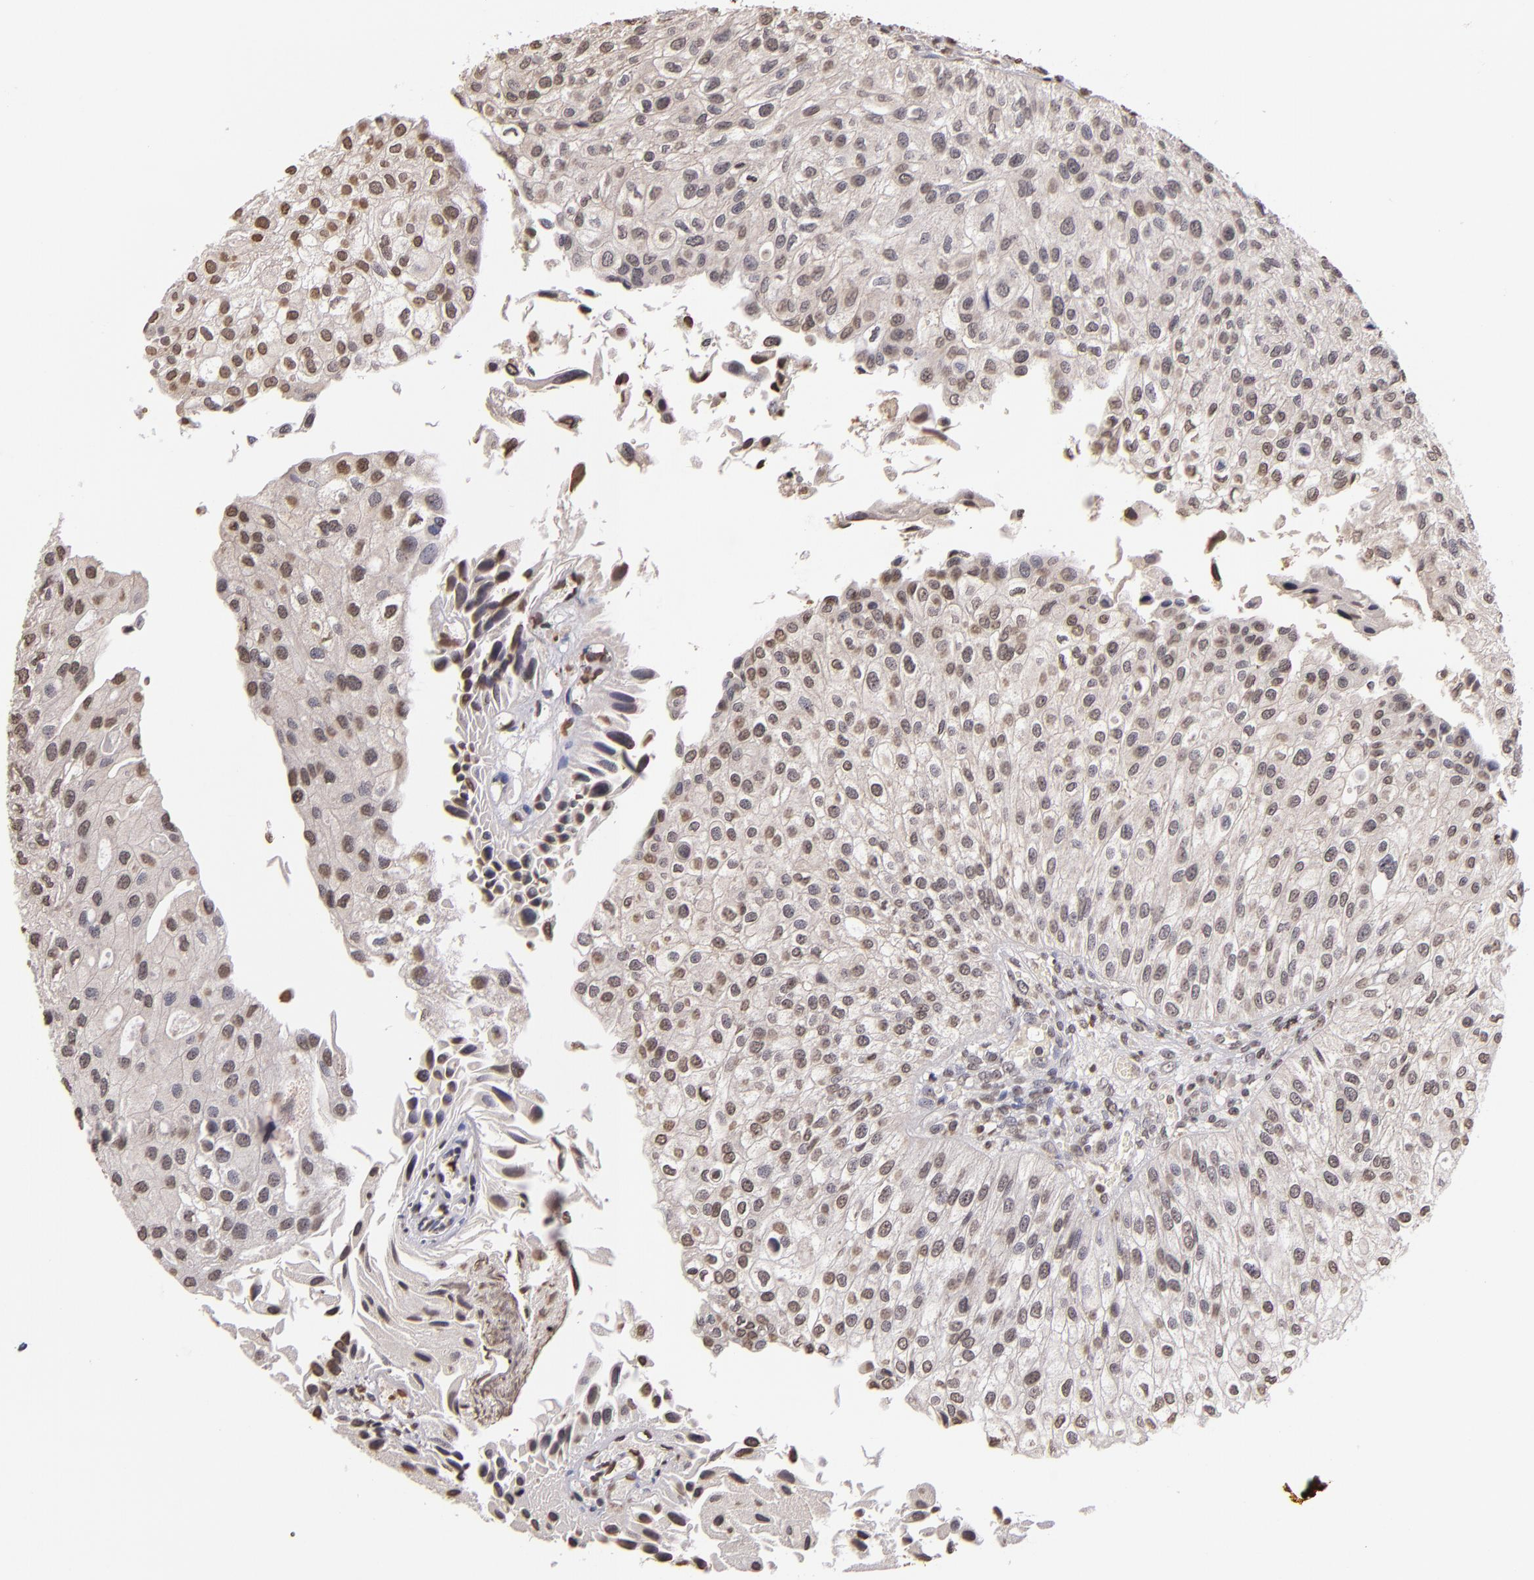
{"staining": {"intensity": "moderate", "quantity": "25%-75%", "location": "nuclear"}, "tissue": "urothelial cancer", "cell_type": "Tumor cells", "image_type": "cancer", "snomed": [{"axis": "morphology", "description": "Urothelial carcinoma, Low grade"}, {"axis": "topography", "description": "Urinary bladder"}], "caption": "Immunohistochemistry (IHC) (DAB (3,3'-diaminobenzidine)) staining of low-grade urothelial carcinoma exhibits moderate nuclear protein staining in about 25%-75% of tumor cells.", "gene": "LBX1", "patient": {"sex": "female", "age": 89}}